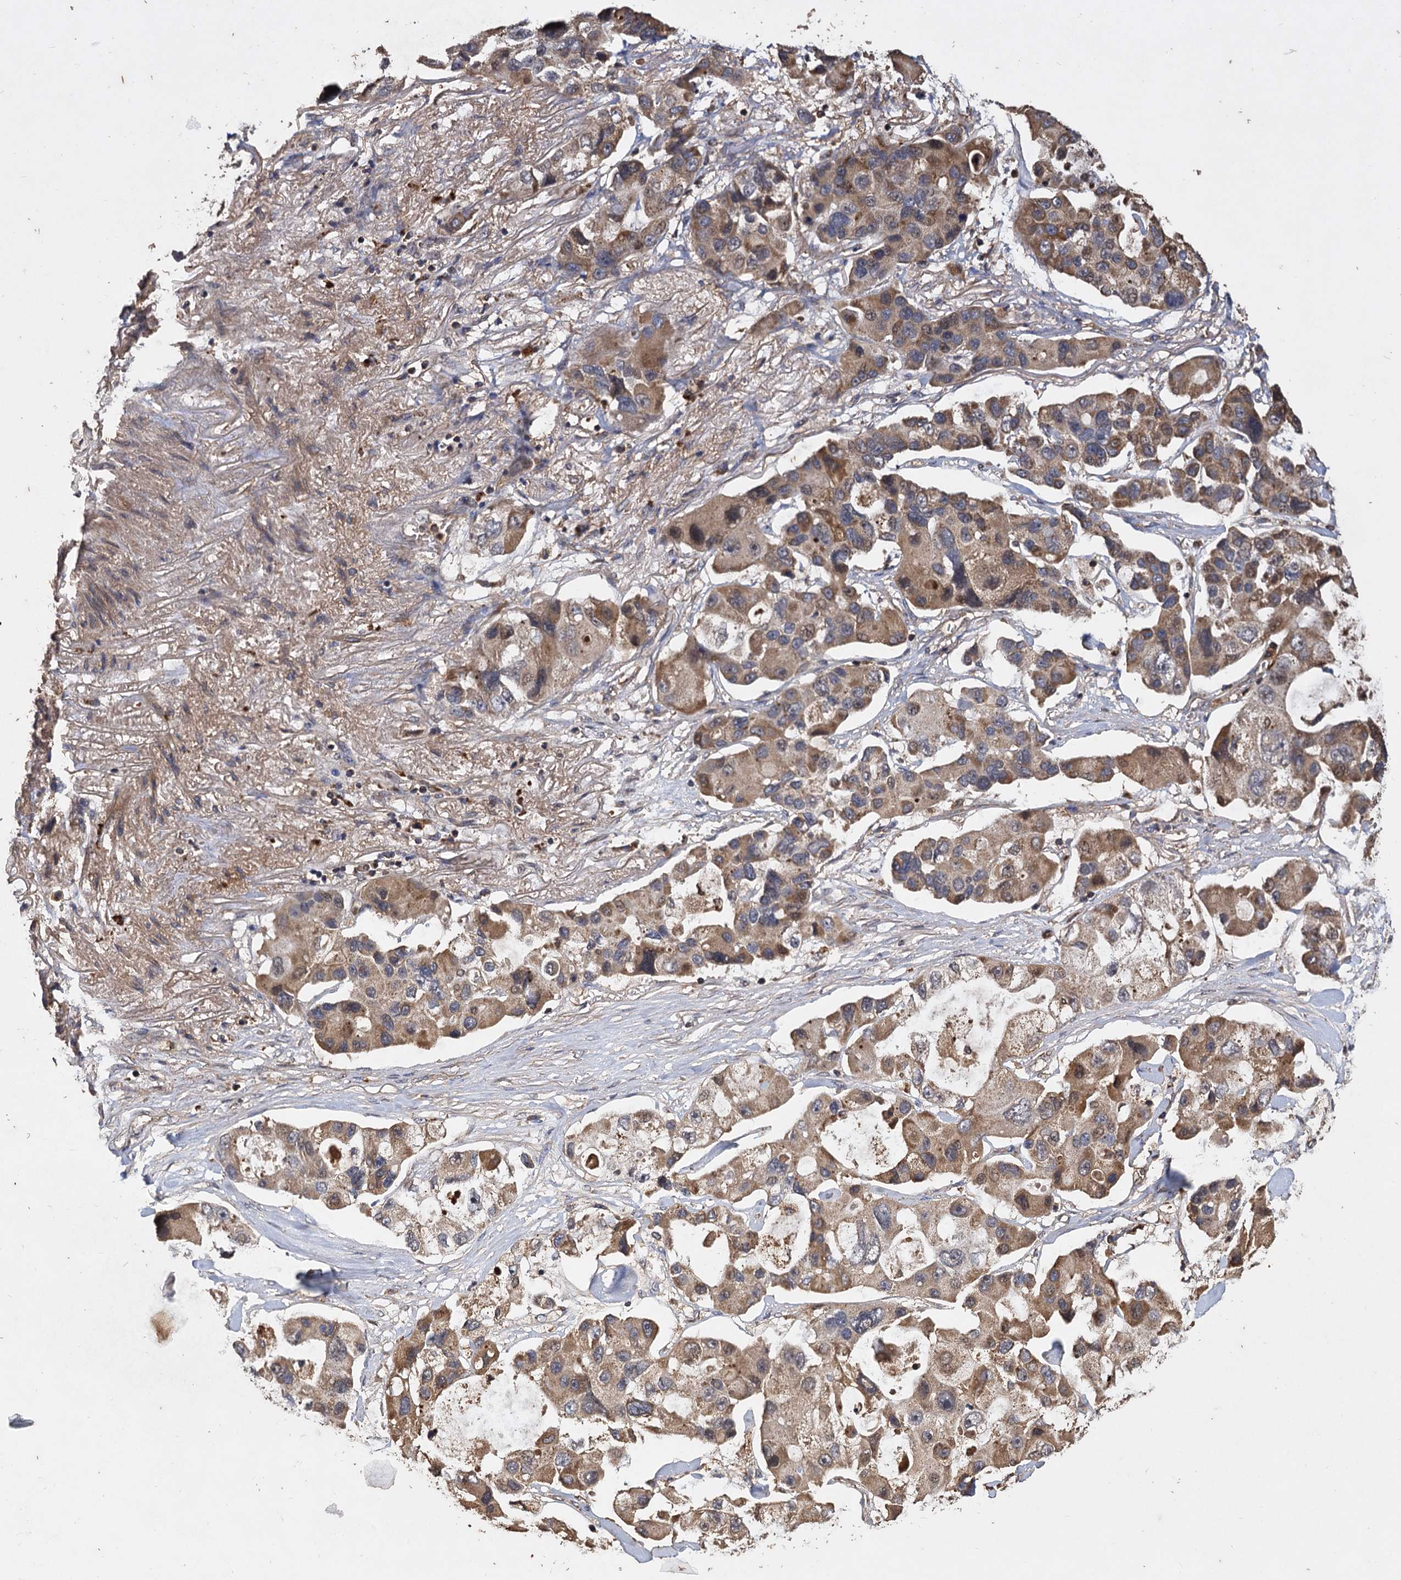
{"staining": {"intensity": "moderate", "quantity": ">75%", "location": "cytoplasmic/membranous"}, "tissue": "lung cancer", "cell_type": "Tumor cells", "image_type": "cancer", "snomed": [{"axis": "morphology", "description": "Adenocarcinoma, NOS"}, {"axis": "topography", "description": "Lung"}], "caption": "A high-resolution micrograph shows IHC staining of lung adenocarcinoma, which exhibits moderate cytoplasmic/membranous expression in approximately >75% of tumor cells.", "gene": "GCLC", "patient": {"sex": "female", "age": 54}}